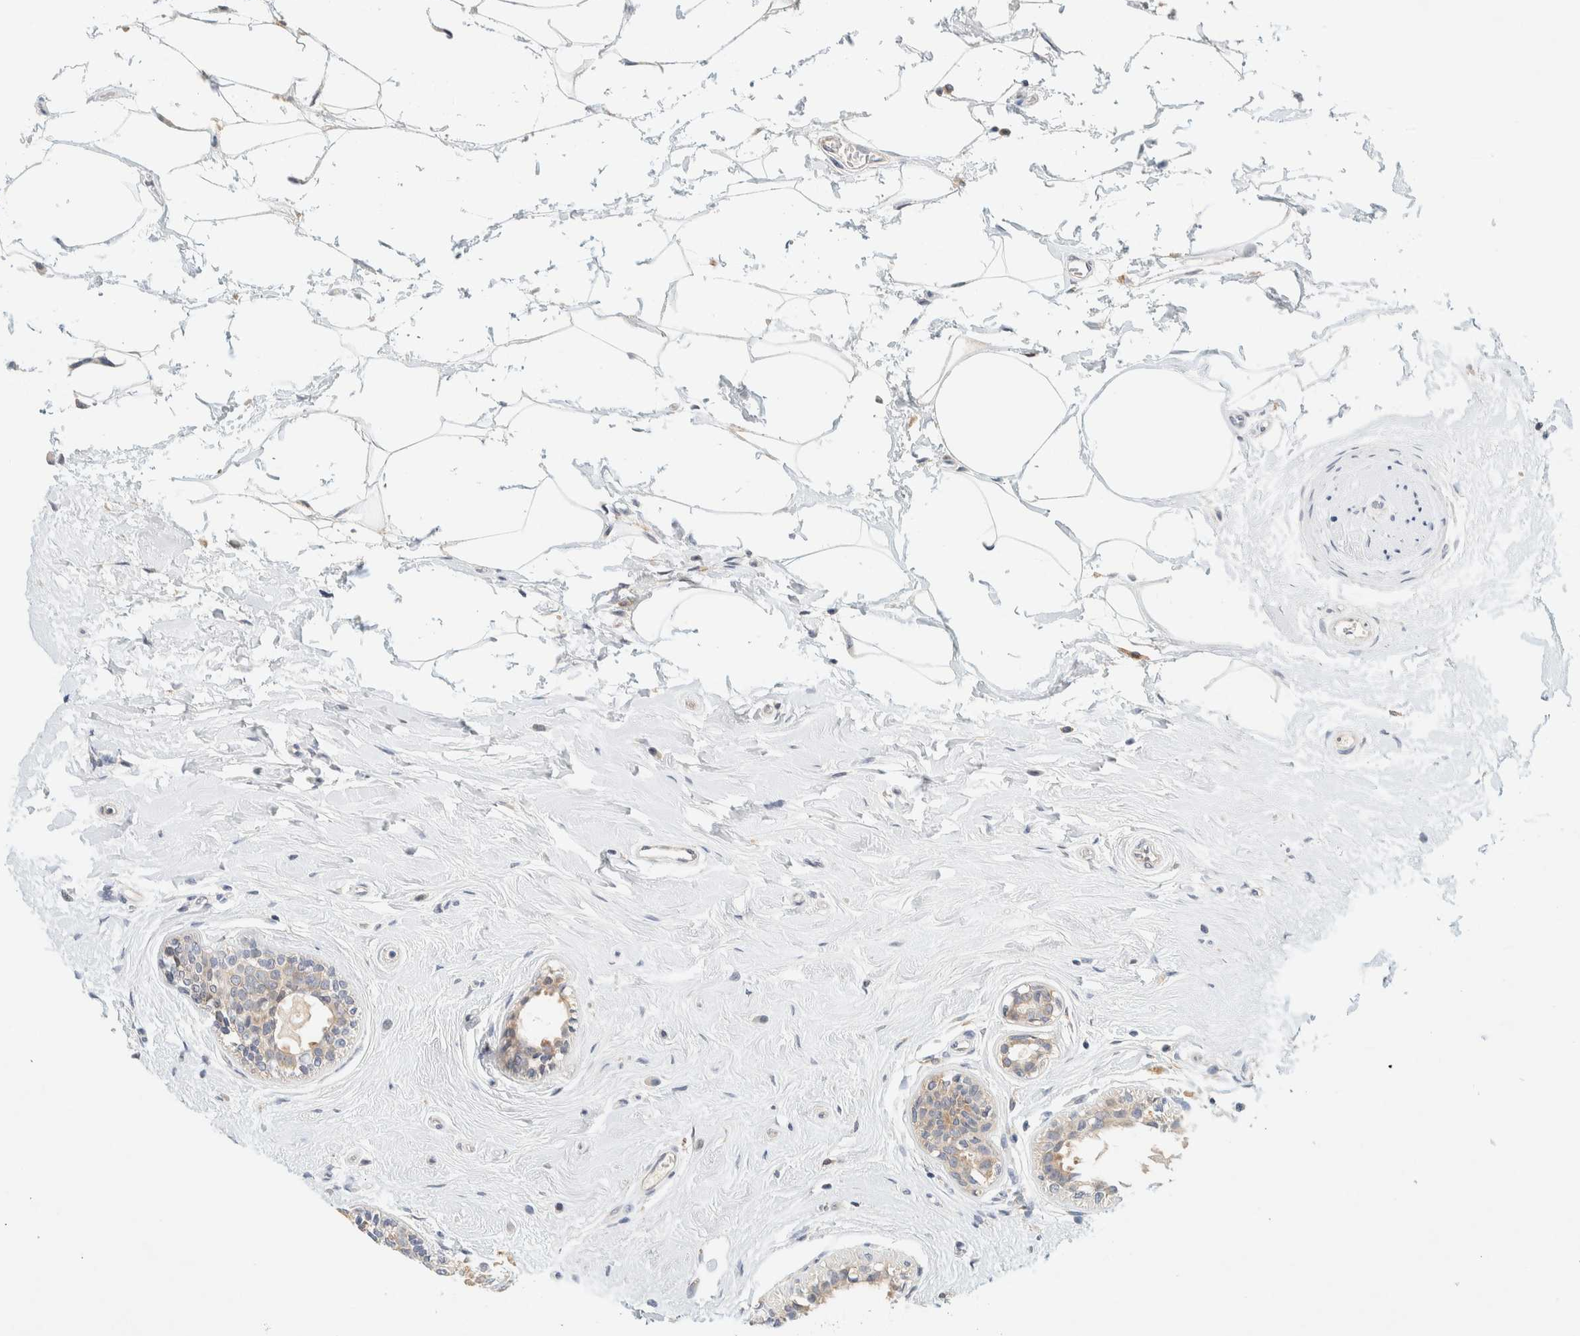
{"staining": {"intensity": "weak", "quantity": ">75%", "location": "cytoplasmic/membranous"}, "tissue": "breast cancer", "cell_type": "Tumor cells", "image_type": "cancer", "snomed": [{"axis": "morphology", "description": "Duct carcinoma"}, {"axis": "topography", "description": "Breast"}], "caption": "Immunohistochemistry of breast infiltrating ductal carcinoma displays low levels of weak cytoplasmic/membranous positivity in approximately >75% of tumor cells. (Brightfield microscopy of DAB IHC at high magnification).", "gene": "SUMF2", "patient": {"sex": "female", "age": 55}}